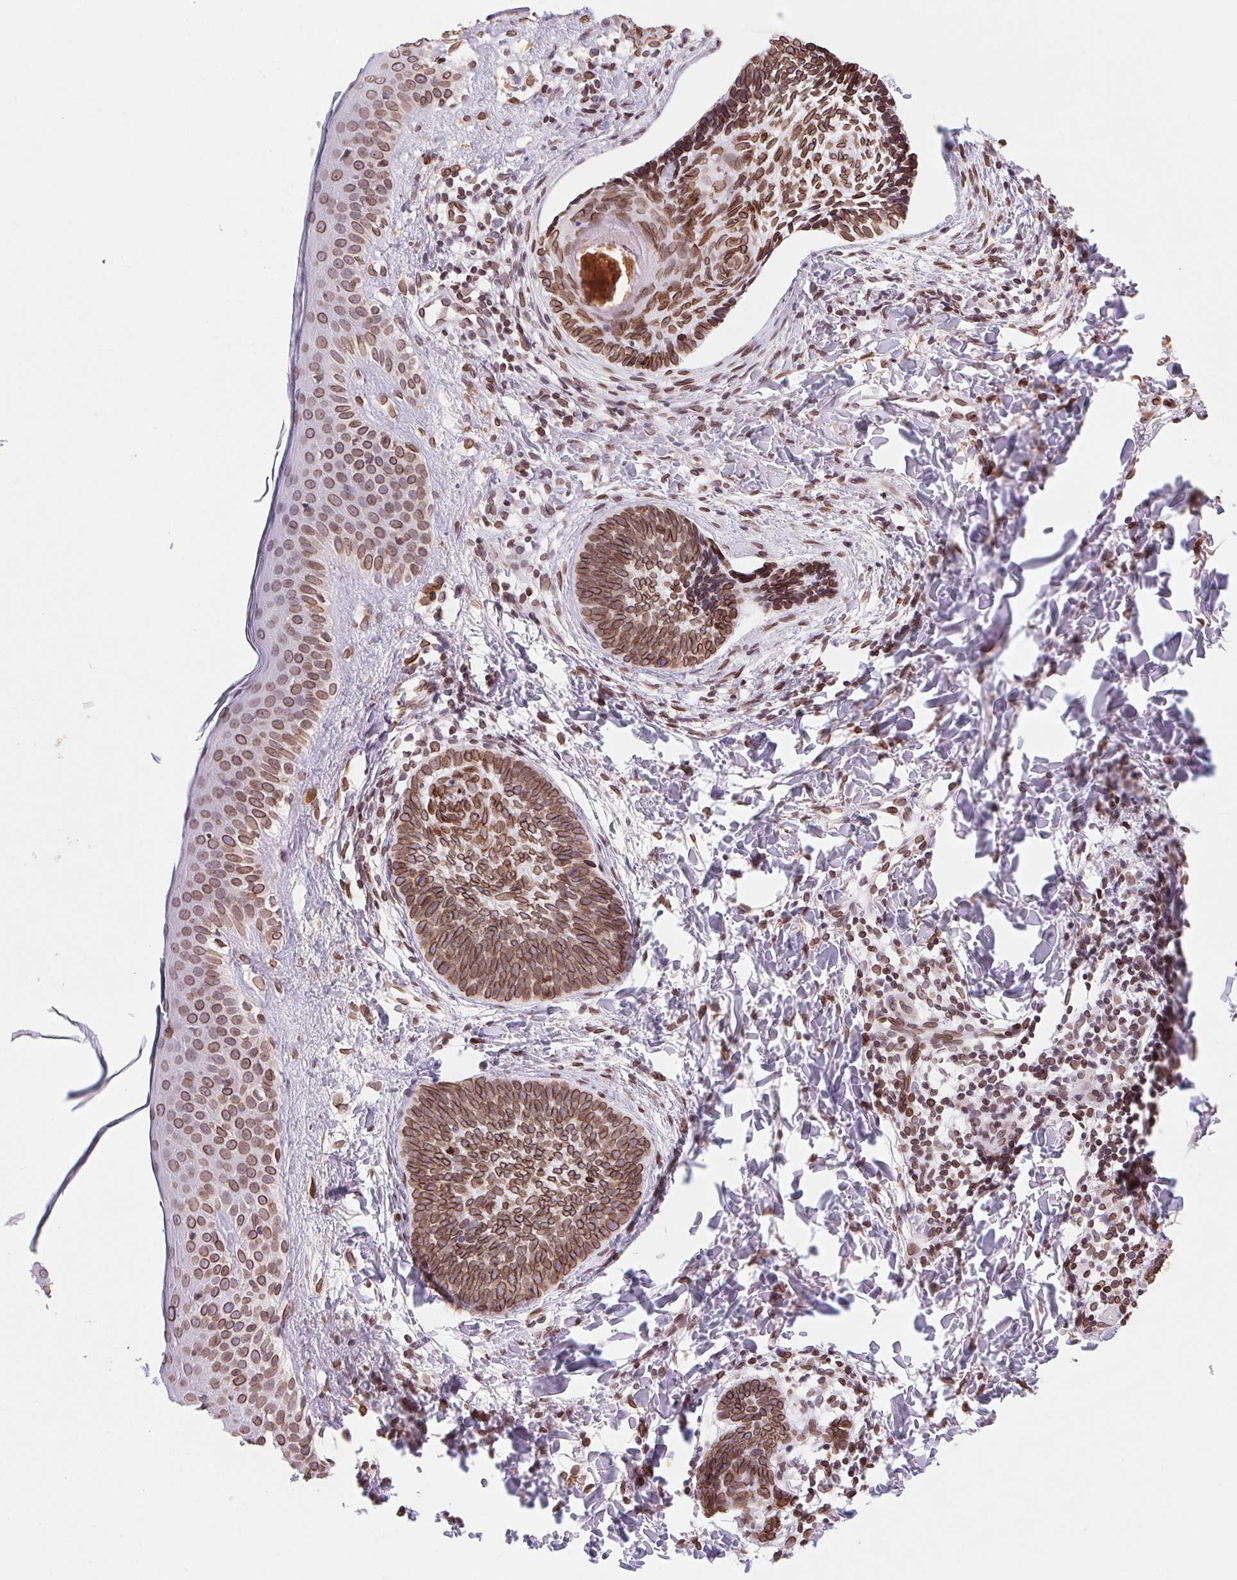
{"staining": {"intensity": "strong", "quantity": ">75%", "location": "cytoplasmic/membranous,nuclear"}, "tissue": "skin cancer", "cell_type": "Tumor cells", "image_type": "cancer", "snomed": [{"axis": "morphology", "description": "Normal tissue, NOS"}, {"axis": "morphology", "description": "Basal cell carcinoma"}, {"axis": "topography", "description": "Skin"}], "caption": "Strong cytoplasmic/membranous and nuclear positivity is present in approximately >75% of tumor cells in skin cancer (basal cell carcinoma).", "gene": "LMNB2", "patient": {"sex": "male", "age": 46}}